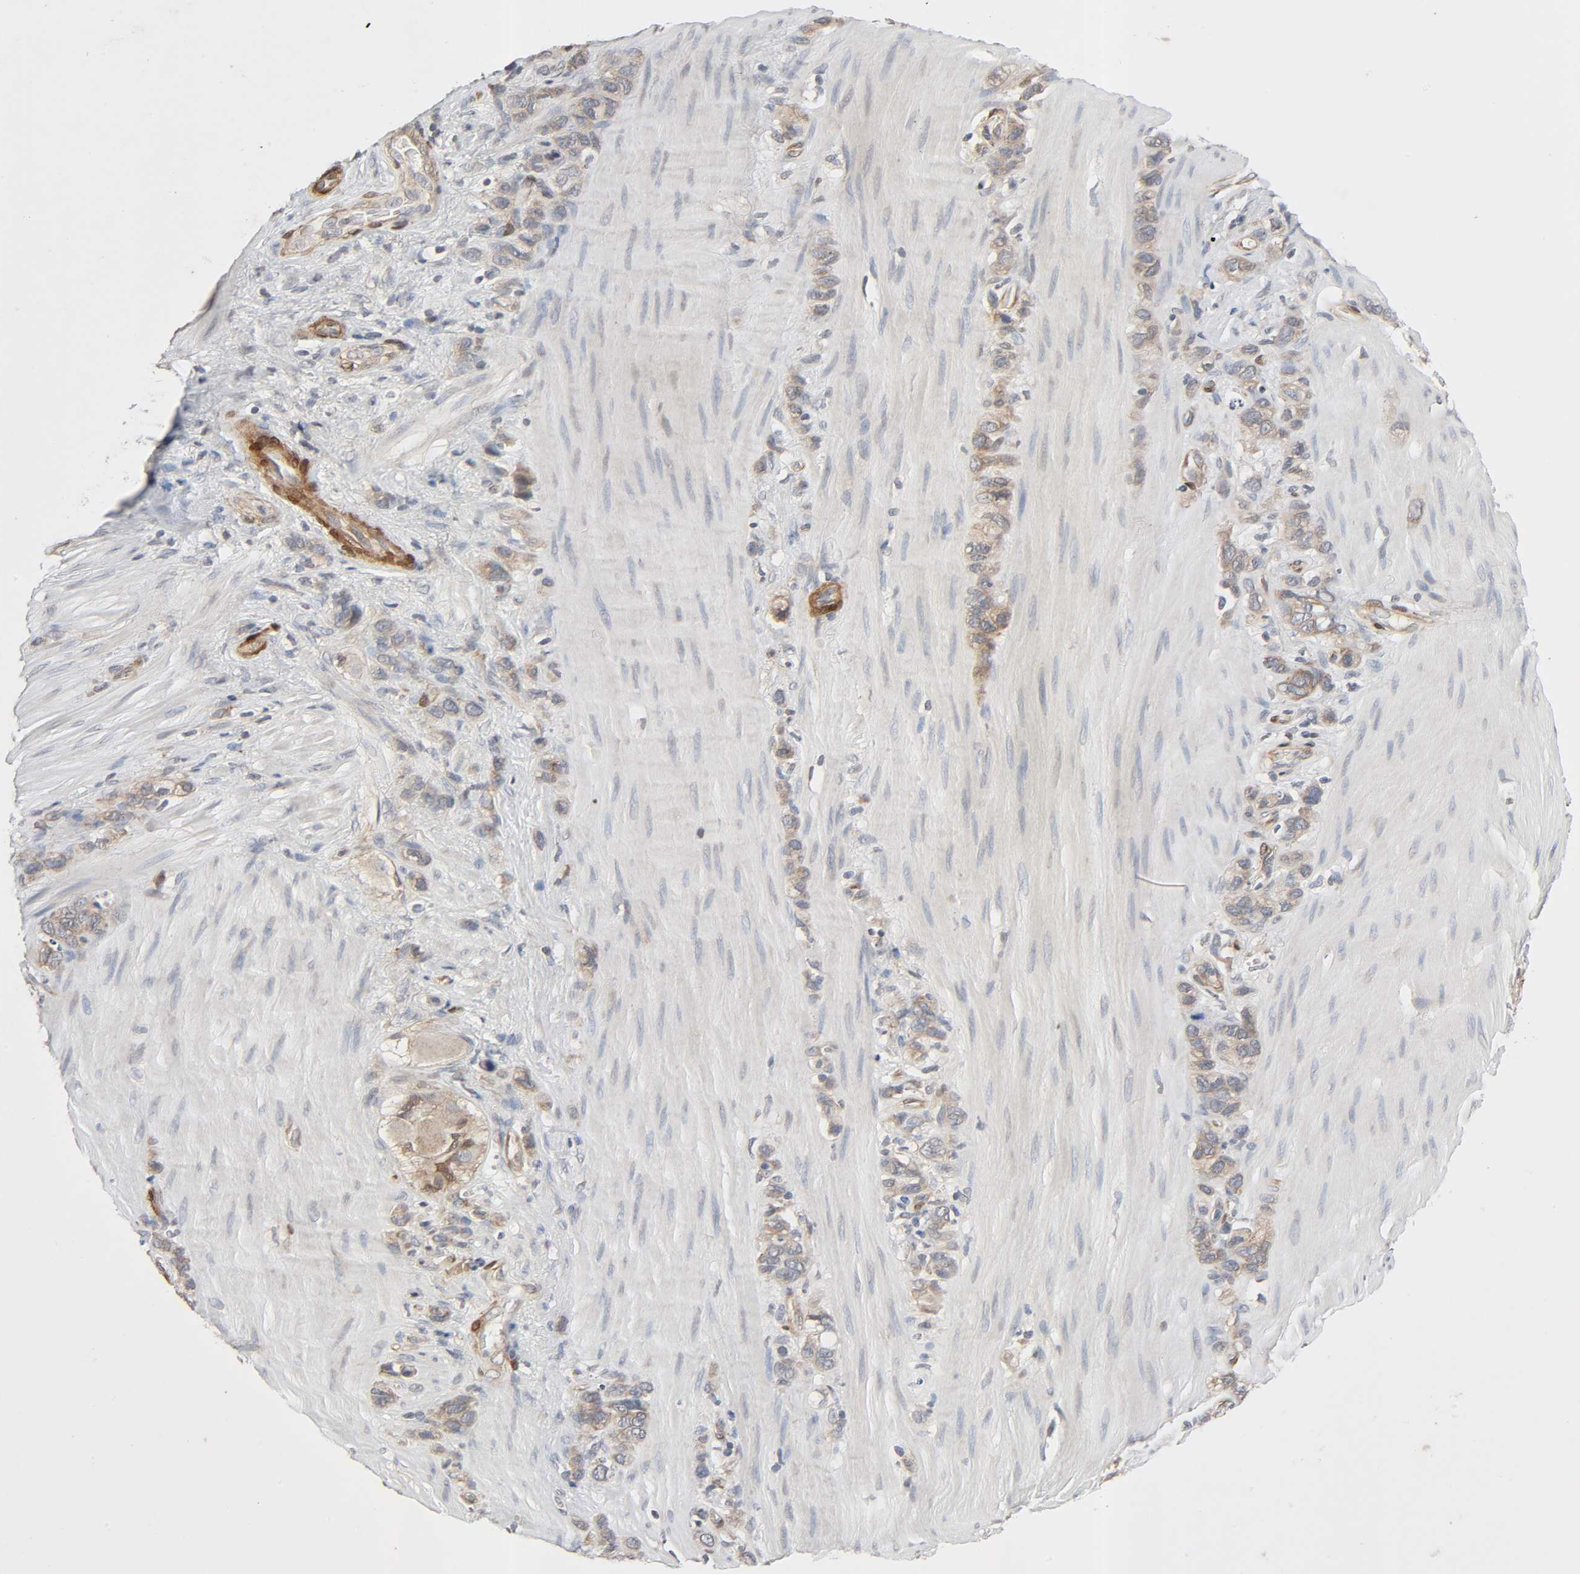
{"staining": {"intensity": "weak", "quantity": ">75%", "location": "cytoplasmic/membranous"}, "tissue": "stomach cancer", "cell_type": "Tumor cells", "image_type": "cancer", "snomed": [{"axis": "morphology", "description": "Normal tissue, NOS"}, {"axis": "morphology", "description": "Adenocarcinoma, NOS"}, {"axis": "morphology", "description": "Adenocarcinoma, High grade"}, {"axis": "topography", "description": "Stomach, upper"}, {"axis": "topography", "description": "Stomach"}], "caption": "Stomach cancer tissue reveals weak cytoplasmic/membranous expression in approximately >75% of tumor cells, visualized by immunohistochemistry.", "gene": "PTK2", "patient": {"sex": "female", "age": 65}}